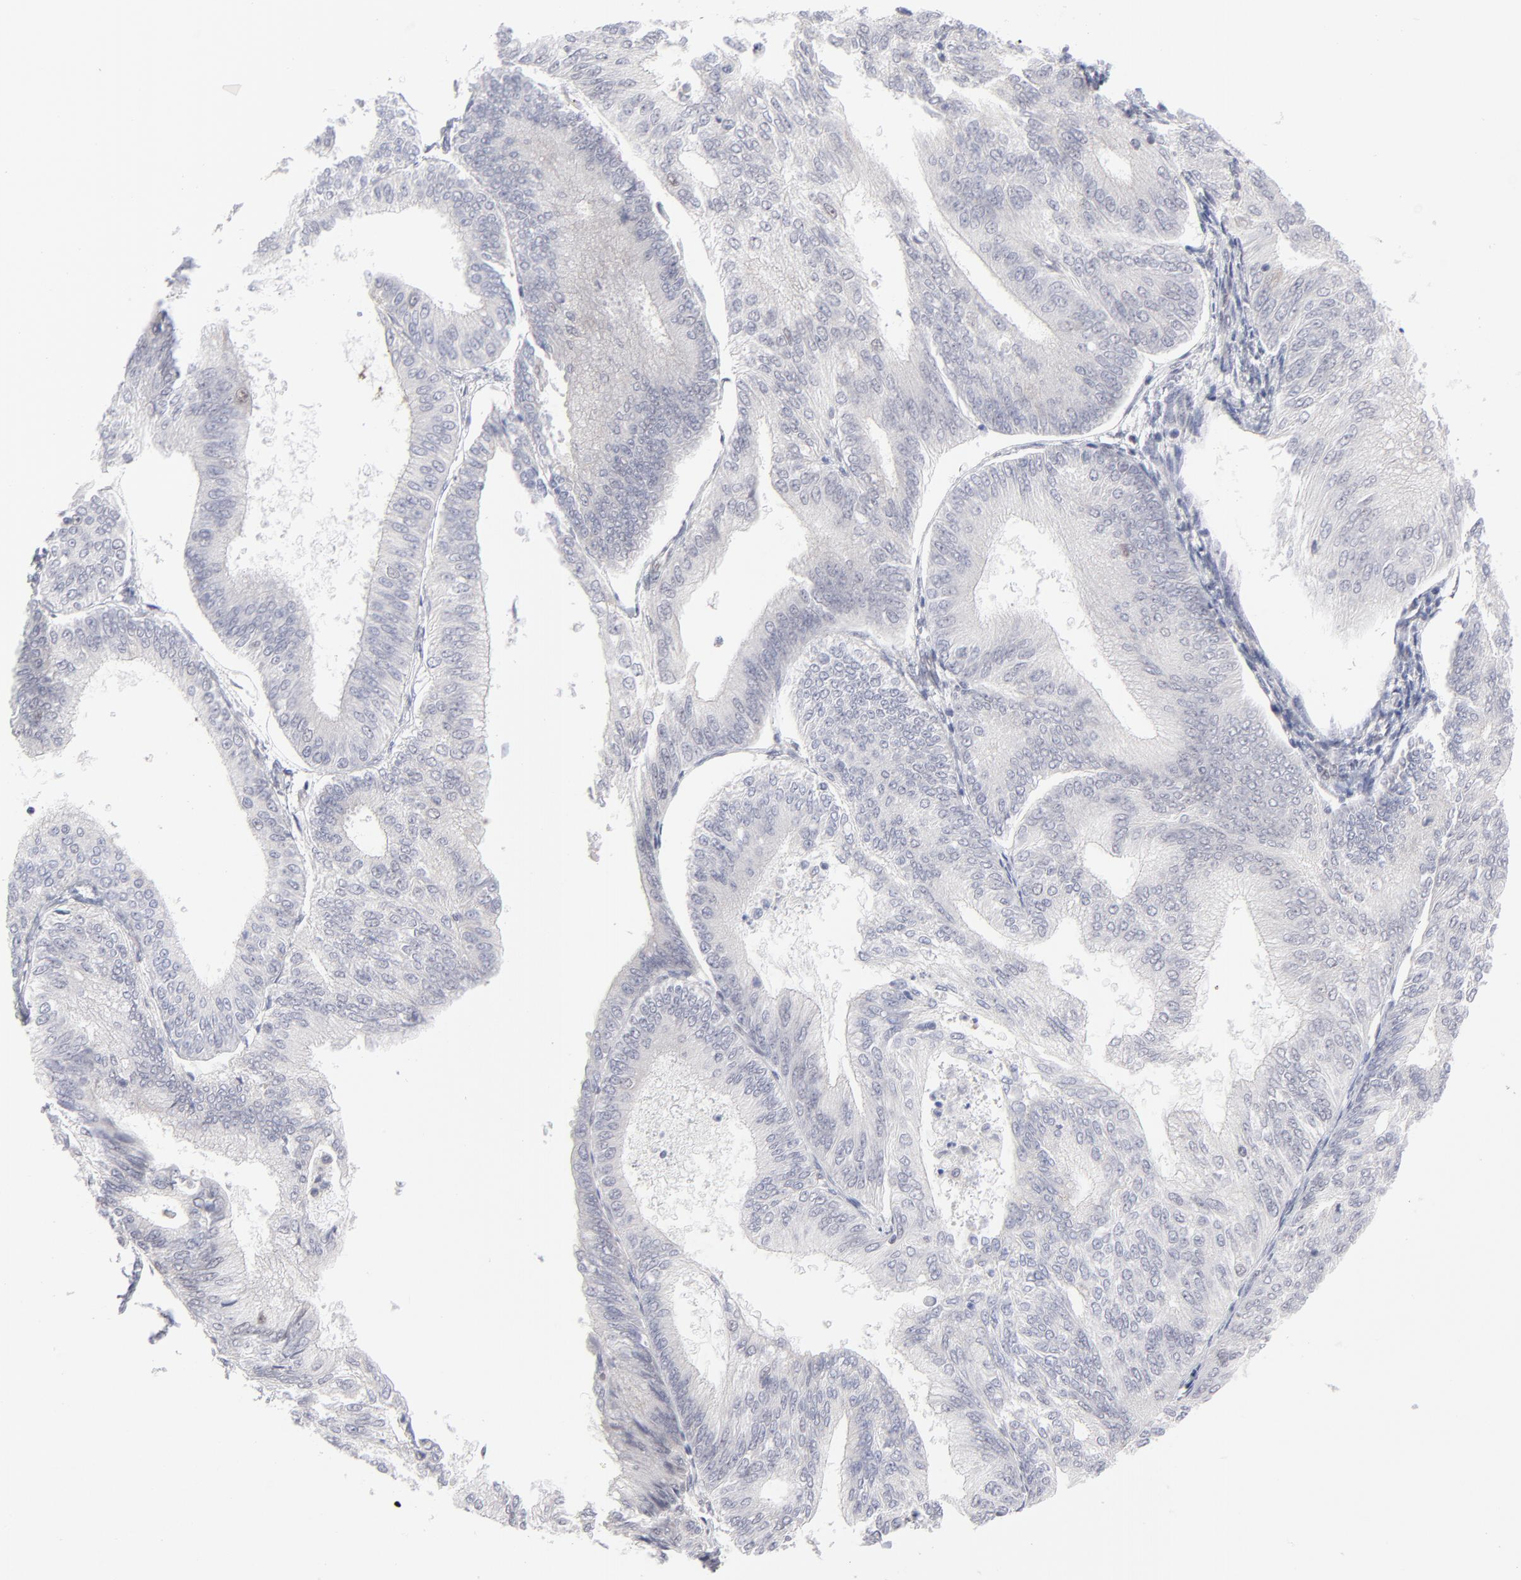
{"staining": {"intensity": "negative", "quantity": "none", "location": "none"}, "tissue": "endometrial cancer", "cell_type": "Tumor cells", "image_type": "cancer", "snomed": [{"axis": "morphology", "description": "Adenocarcinoma, NOS"}, {"axis": "topography", "description": "Endometrium"}], "caption": "The micrograph shows no staining of tumor cells in endometrial adenocarcinoma.", "gene": "NBN", "patient": {"sex": "female", "age": 55}}